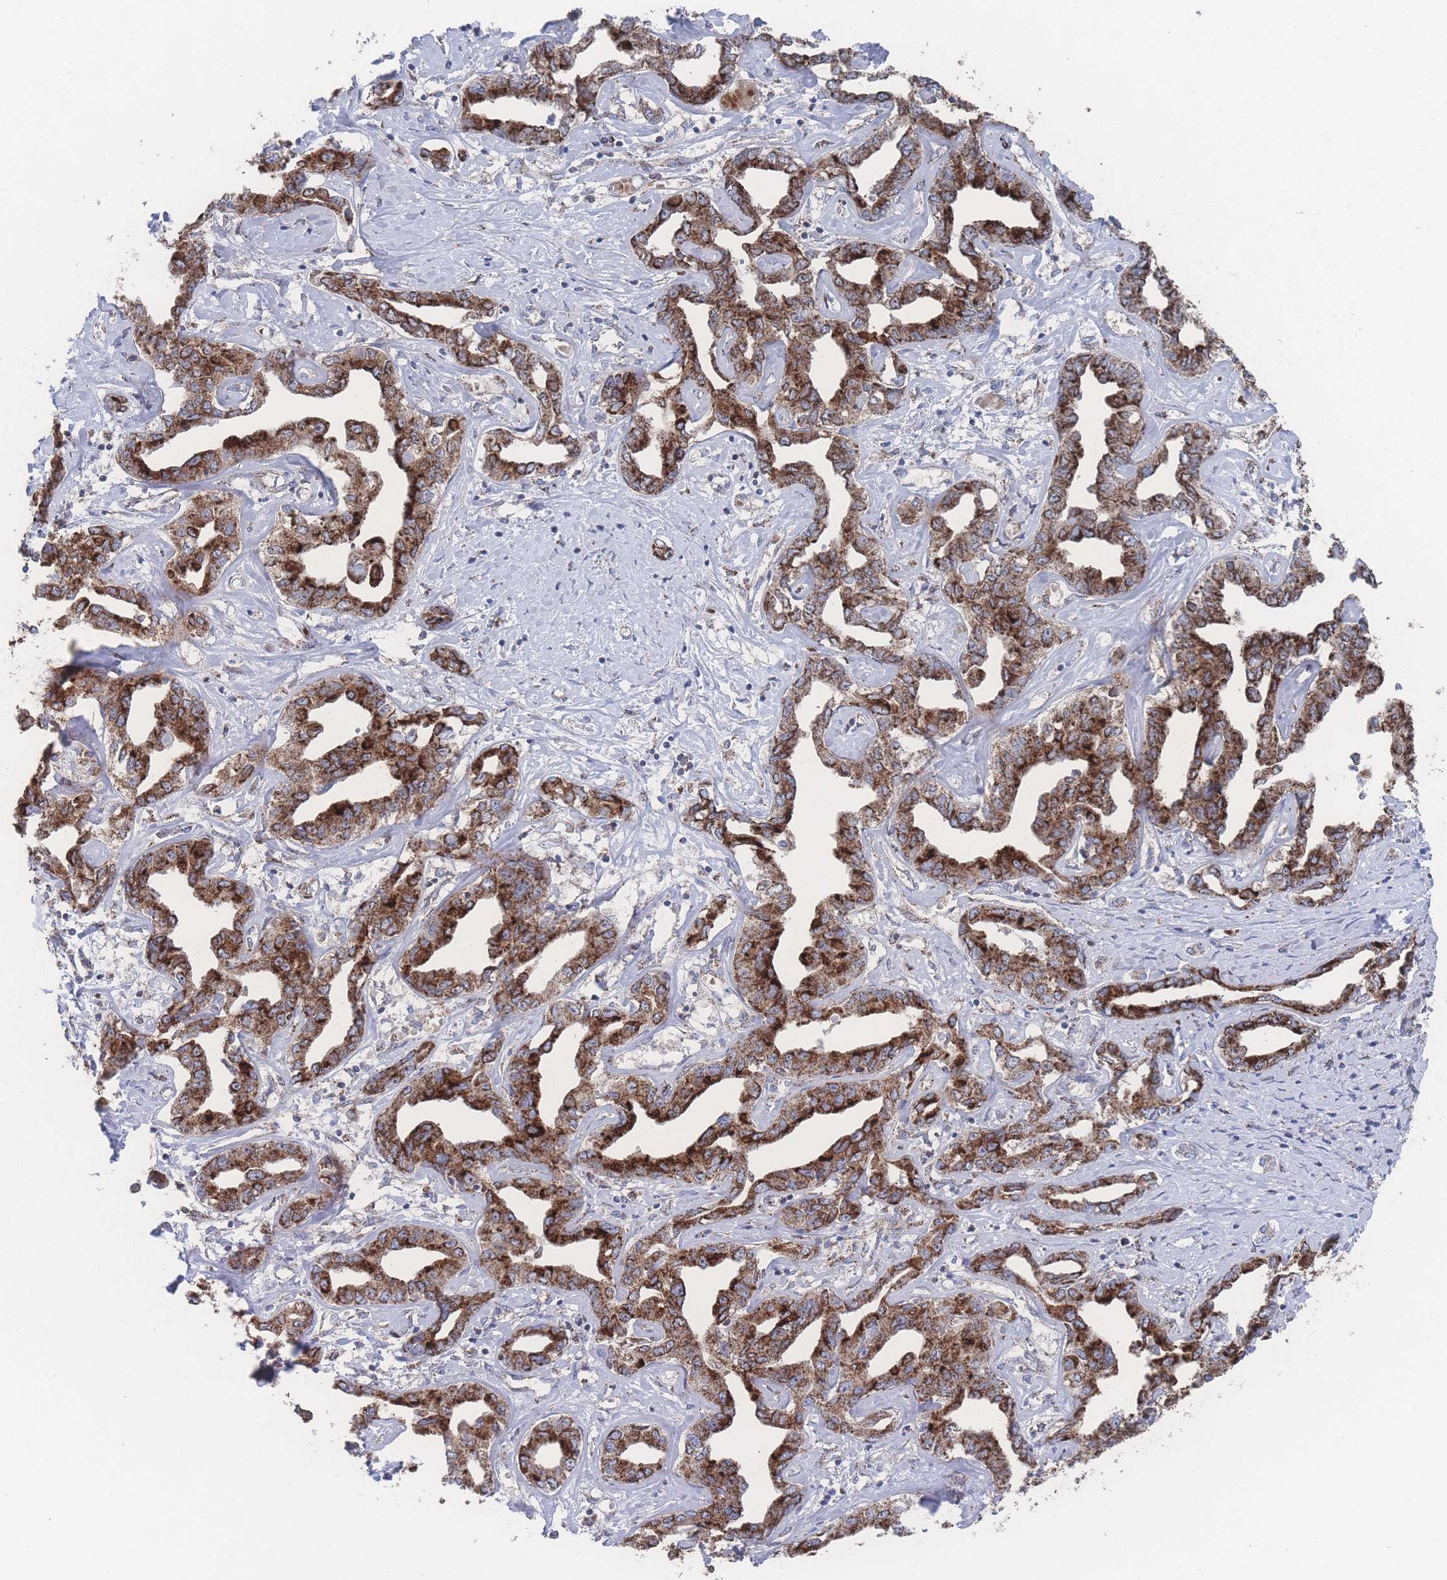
{"staining": {"intensity": "strong", "quantity": ">75%", "location": "cytoplasmic/membranous"}, "tissue": "liver cancer", "cell_type": "Tumor cells", "image_type": "cancer", "snomed": [{"axis": "morphology", "description": "Cholangiocarcinoma"}, {"axis": "topography", "description": "Liver"}], "caption": "Human cholangiocarcinoma (liver) stained with a protein marker demonstrates strong staining in tumor cells.", "gene": "PEX14", "patient": {"sex": "male", "age": 59}}